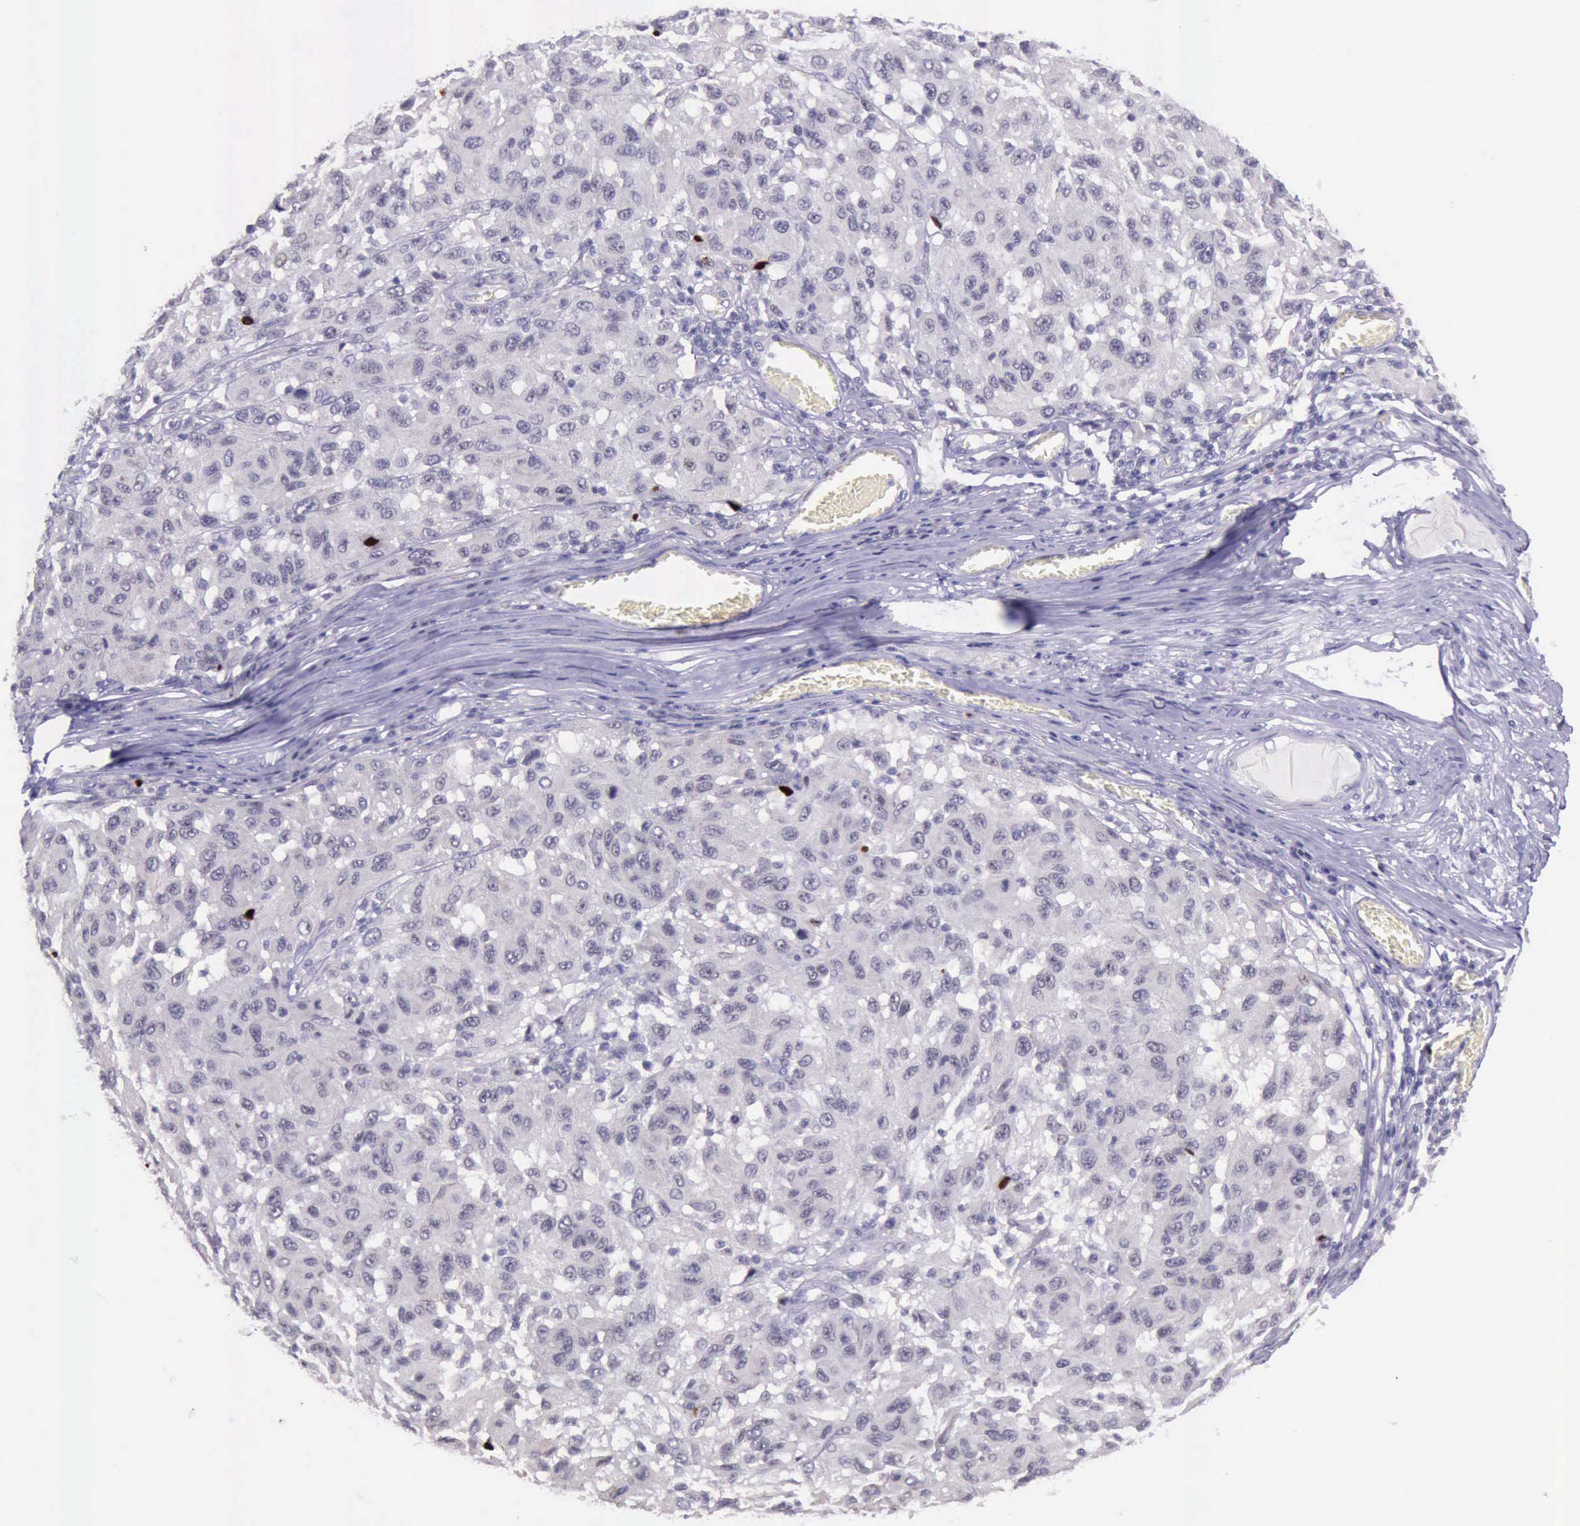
{"staining": {"intensity": "strong", "quantity": "<25%", "location": "nuclear"}, "tissue": "melanoma", "cell_type": "Tumor cells", "image_type": "cancer", "snomed": [{"axis": "morphology", "description": "Malignant melanoma, NOS"}, {"axis": "topography", "description": "Skin"}], "caption": "Strong nuclear protein expression is identified in about <25% of tumor cells in malignant melanoma.", "gene": "PARP1", "patient": {"sex": "female", "age": 77}}